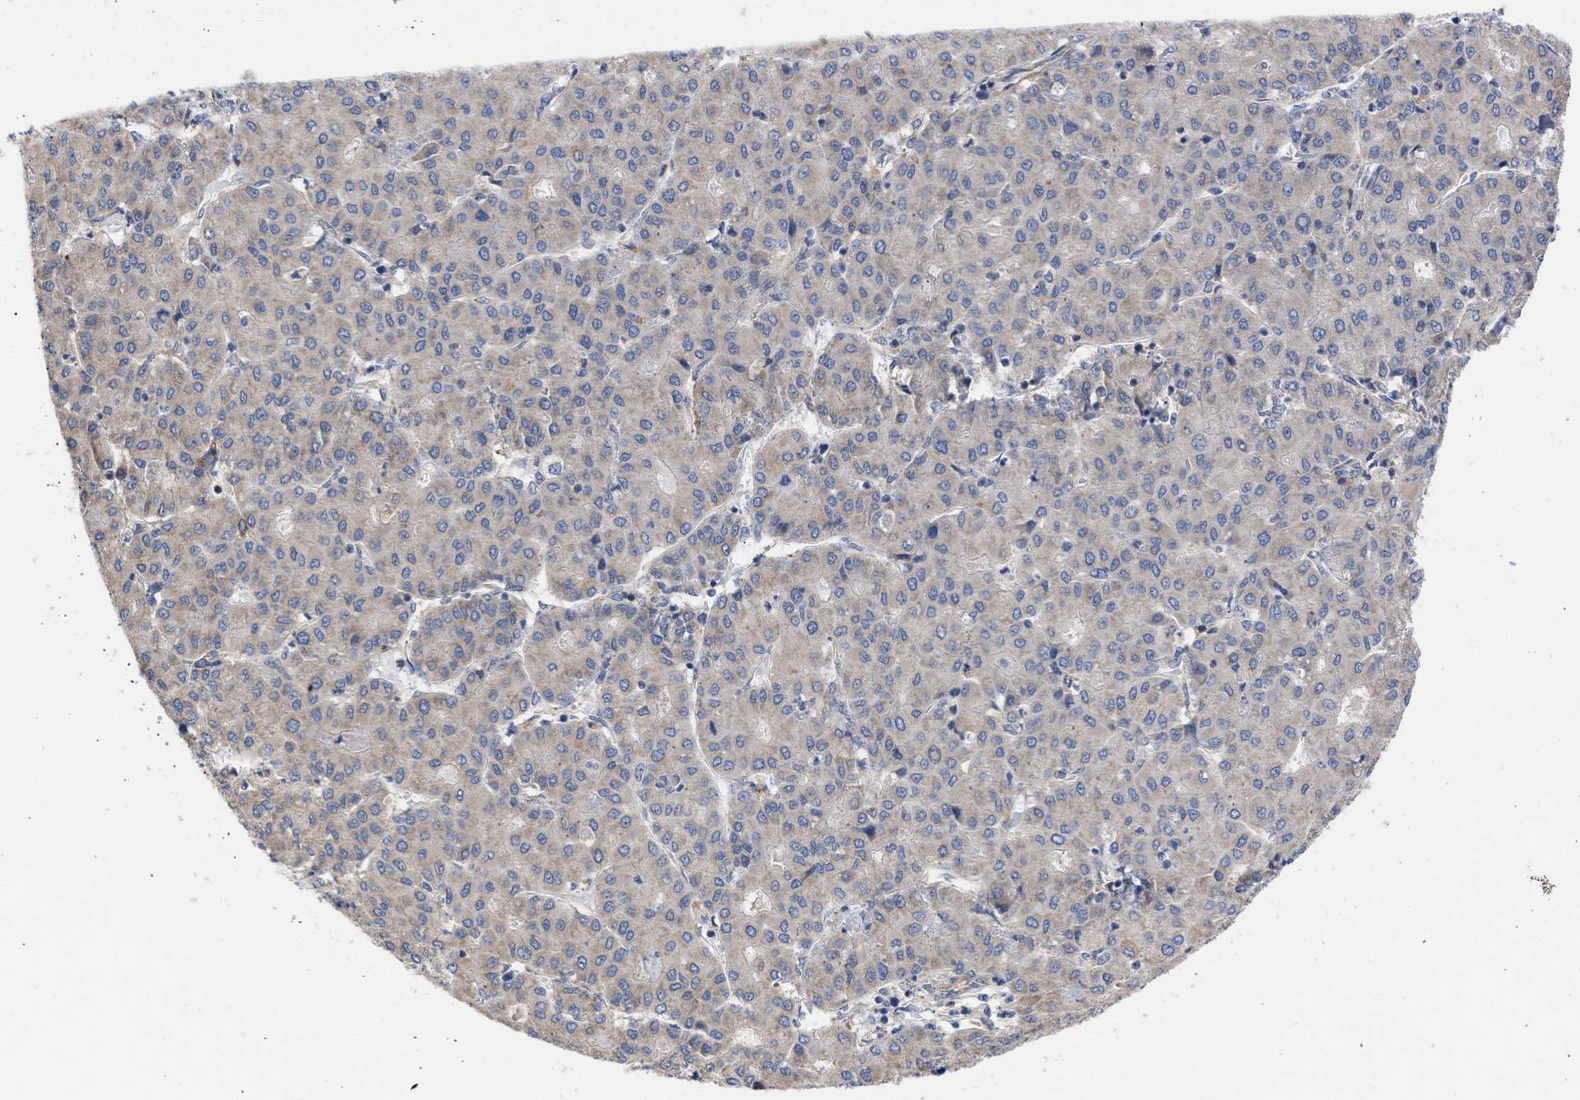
{"staining": {"intensity": "weak", "quantity": "25%-75%", "location": "cytoplasmic/membranous"}, "tissue": "liver cancer", "cell_type": "Tumor cells", "image_type": "cancer", "snomed": [{"axis": "morphology", "description": "Carcinoma, Hepatocellular, NOS"}, {"axis": "topography", "description": "Liver"}], "caption": "Brown immunohistochemical staining in liver hepatocellular carcinoma demonstrates weak cytoplasmic/membranous positivity in approximately 25%-75% of tumor cells.", "gene": "MAP2K3", "patient": {"sex": "male", "age": 65}}